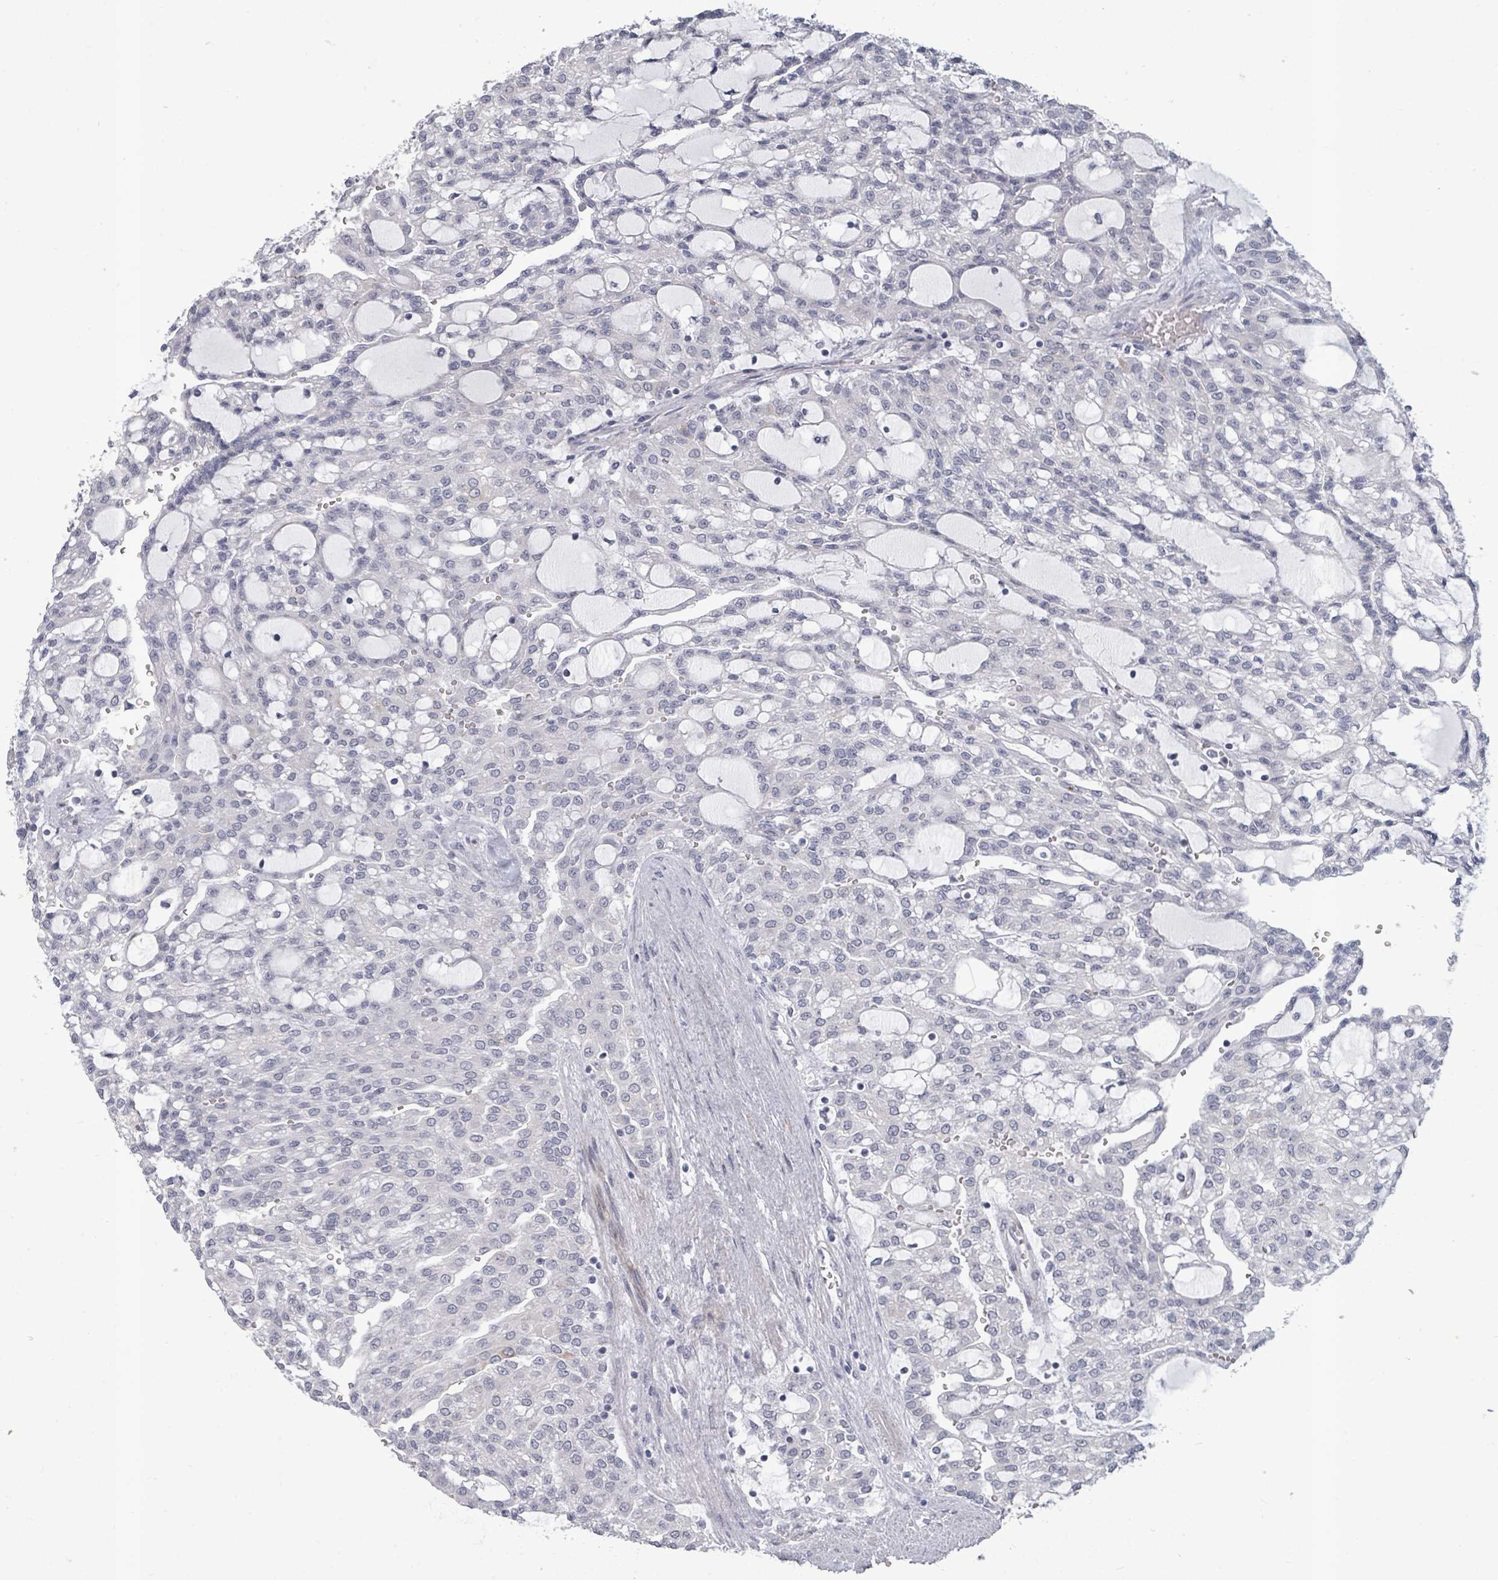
{"staining": {"intensity": "negative", "quantity": "none", "location": "none"}, "tissue": "renal cancer", "cell_type": "Tumor cells", "image_type": "cancer", "snomed": [{"axis": "morphology", "description": "Adenocarcinoma, NOS"}, {"axis": "topography", "description": "Kidney"}], "caption": "Tumor cells are negative for brown protein staining in renal cancer (adenocarcinoma).", "gene": "PTPN20", "patient": {"sex": "male", "age": 63}}